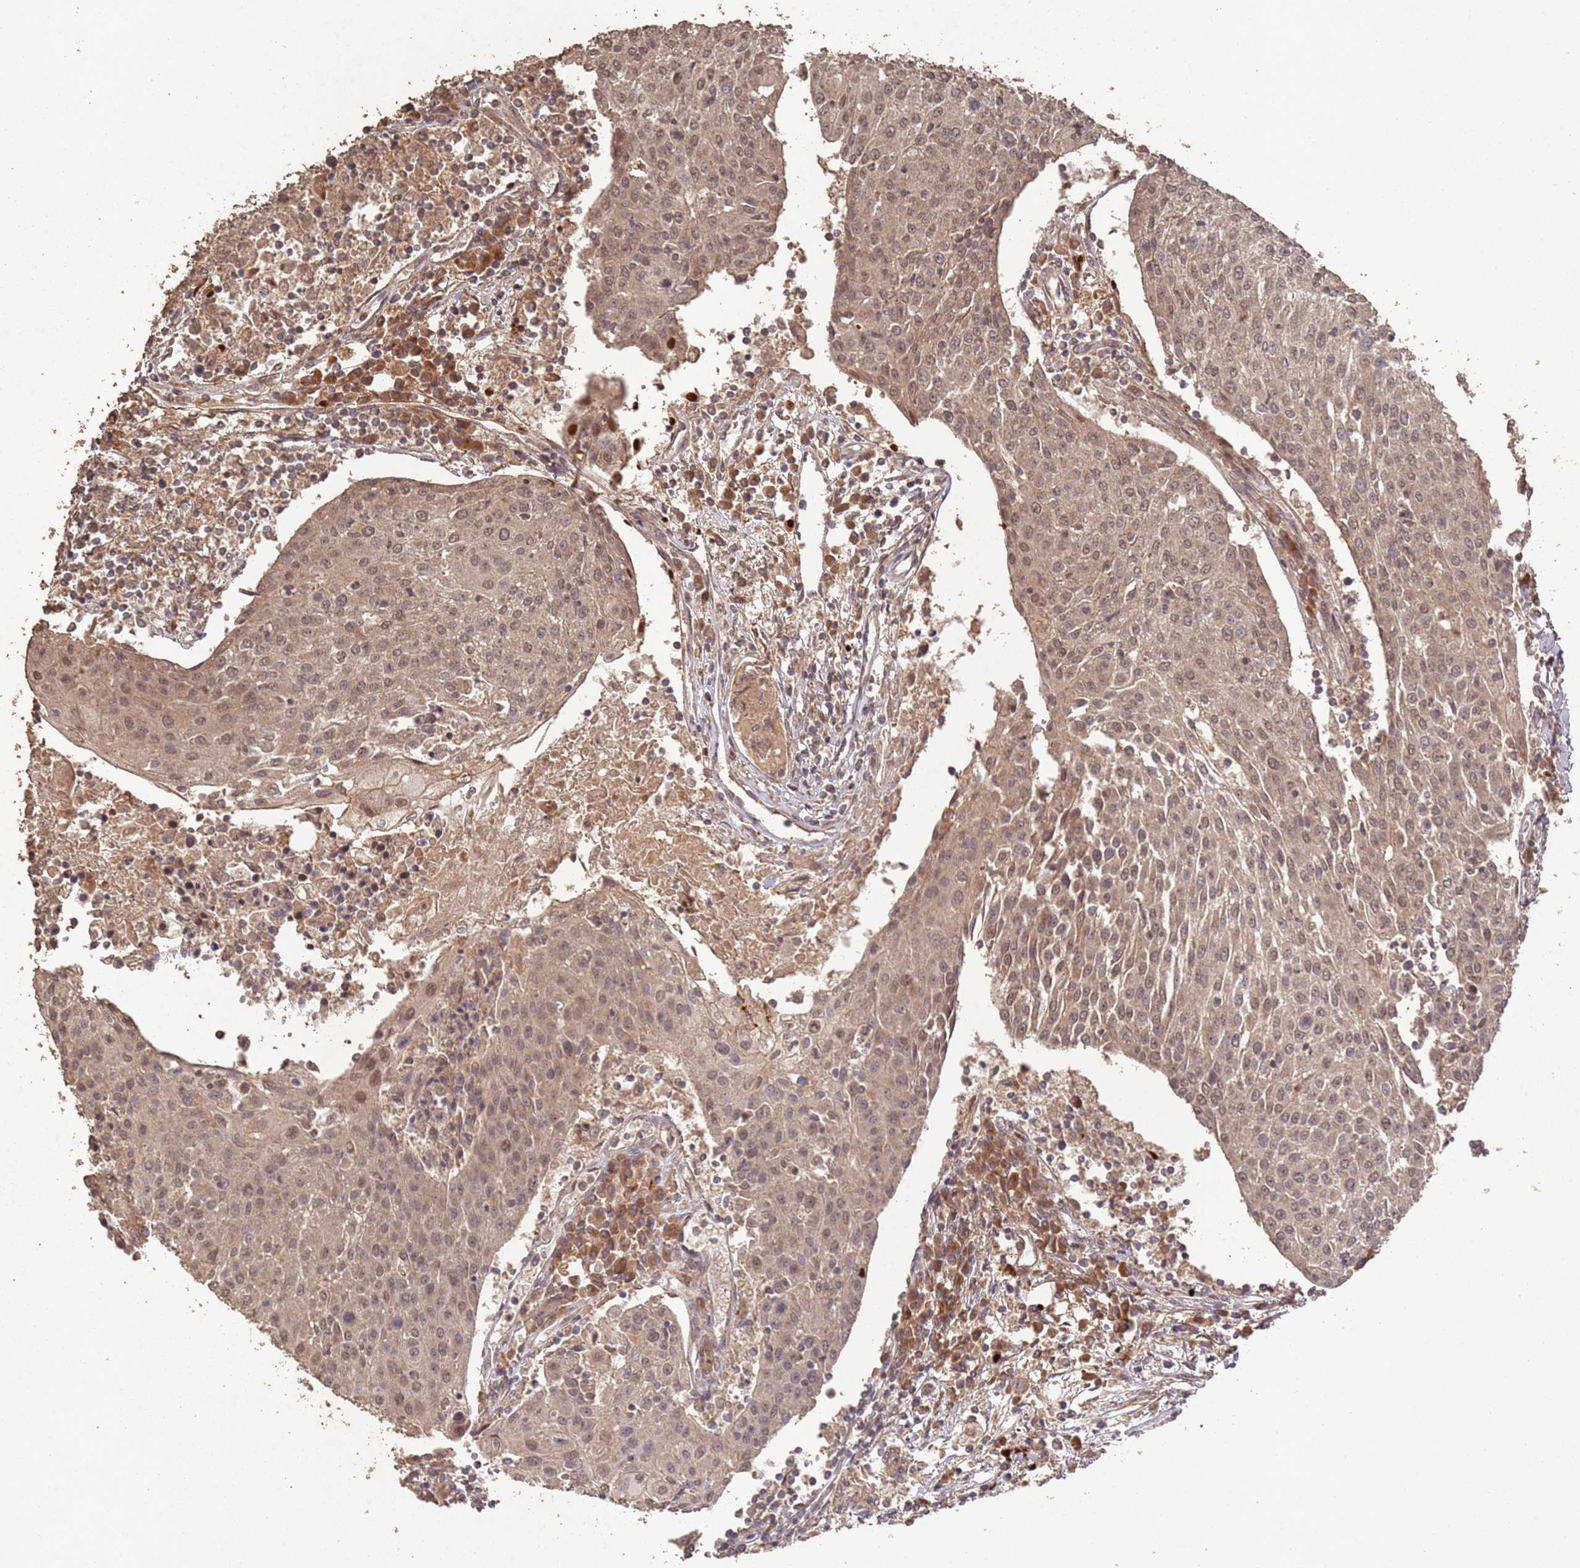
{"staining": {"intensity": "weak", "quantity": ">75%", "location": "cytoplasmic/membranous,nuclear"}, "tissue": "urothelial cancer", "cell_type": "Tumor cells", "image_type": "cancer", "snomed": [{"axis": "morphology", "description": "Urothelial carcinoma, High grade"}, {"axis": "topography", "description": "Urinary bladder"}], "caption": "Weak cytoplasmic/membranous and nuclear protein positivity is identified in approximately >75% of tumor cells in urothelial cancer.", "gene": "FRAT1", "patient": {"sex": "female", "age": 85}}